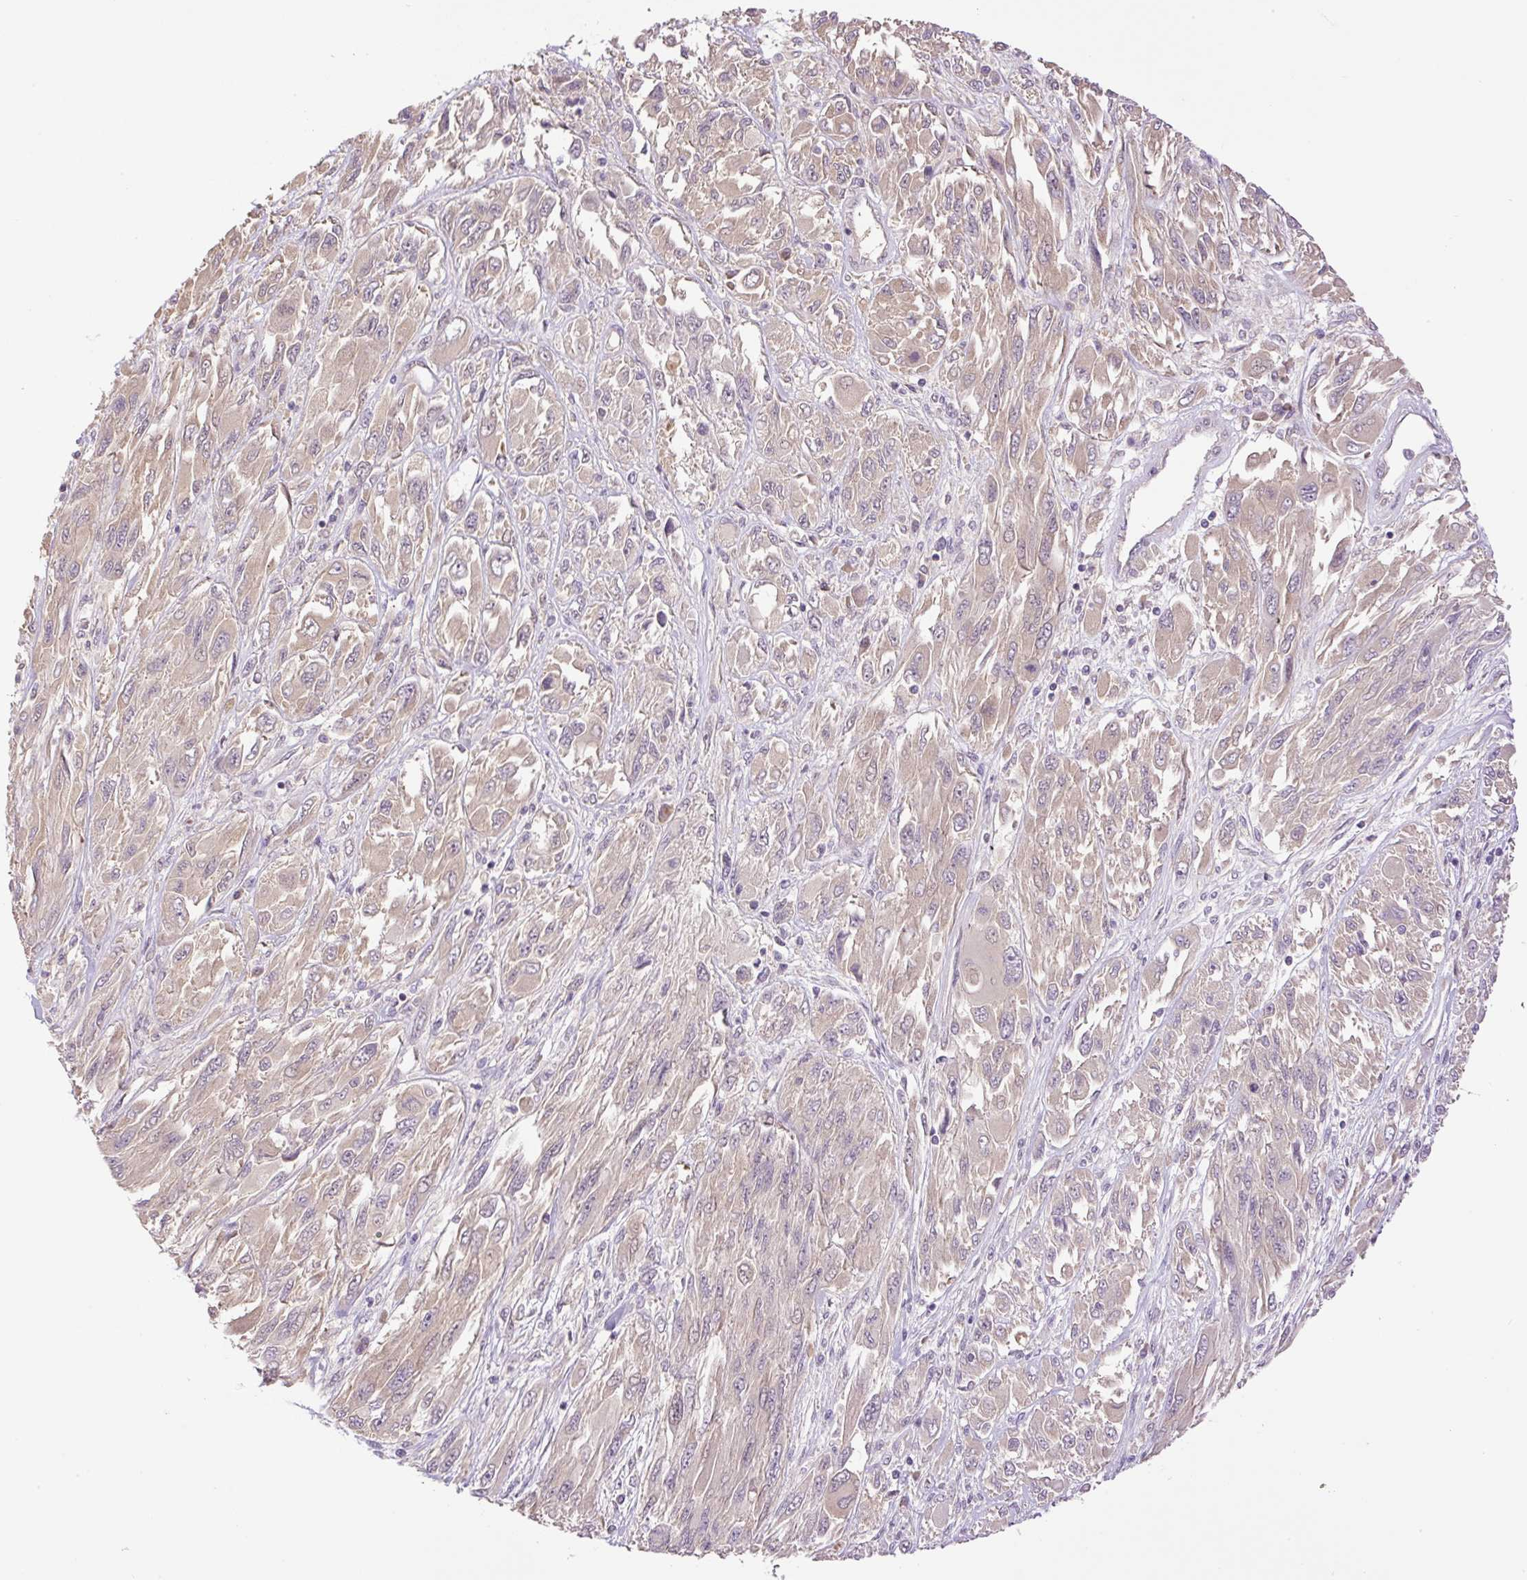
{"staining": {"intensity": "weak", "quantity": "<25%", "location": "cytoplasmic/membranous"}, "tissue": "melanoma", "cell_type": "Tumor cells", "image_type": "cancer", "snomed": [{"axis": "morphology", "description": "Malignant melanoma, NOS"}, {"axis": "topography", "description": "Skin"}], "caption": "Melanoma was stained to show a protein in brown. There is no significant positivity in tumor cells.", "gene": "HABP4", "patient": {"sex": "female", "age": 91}}